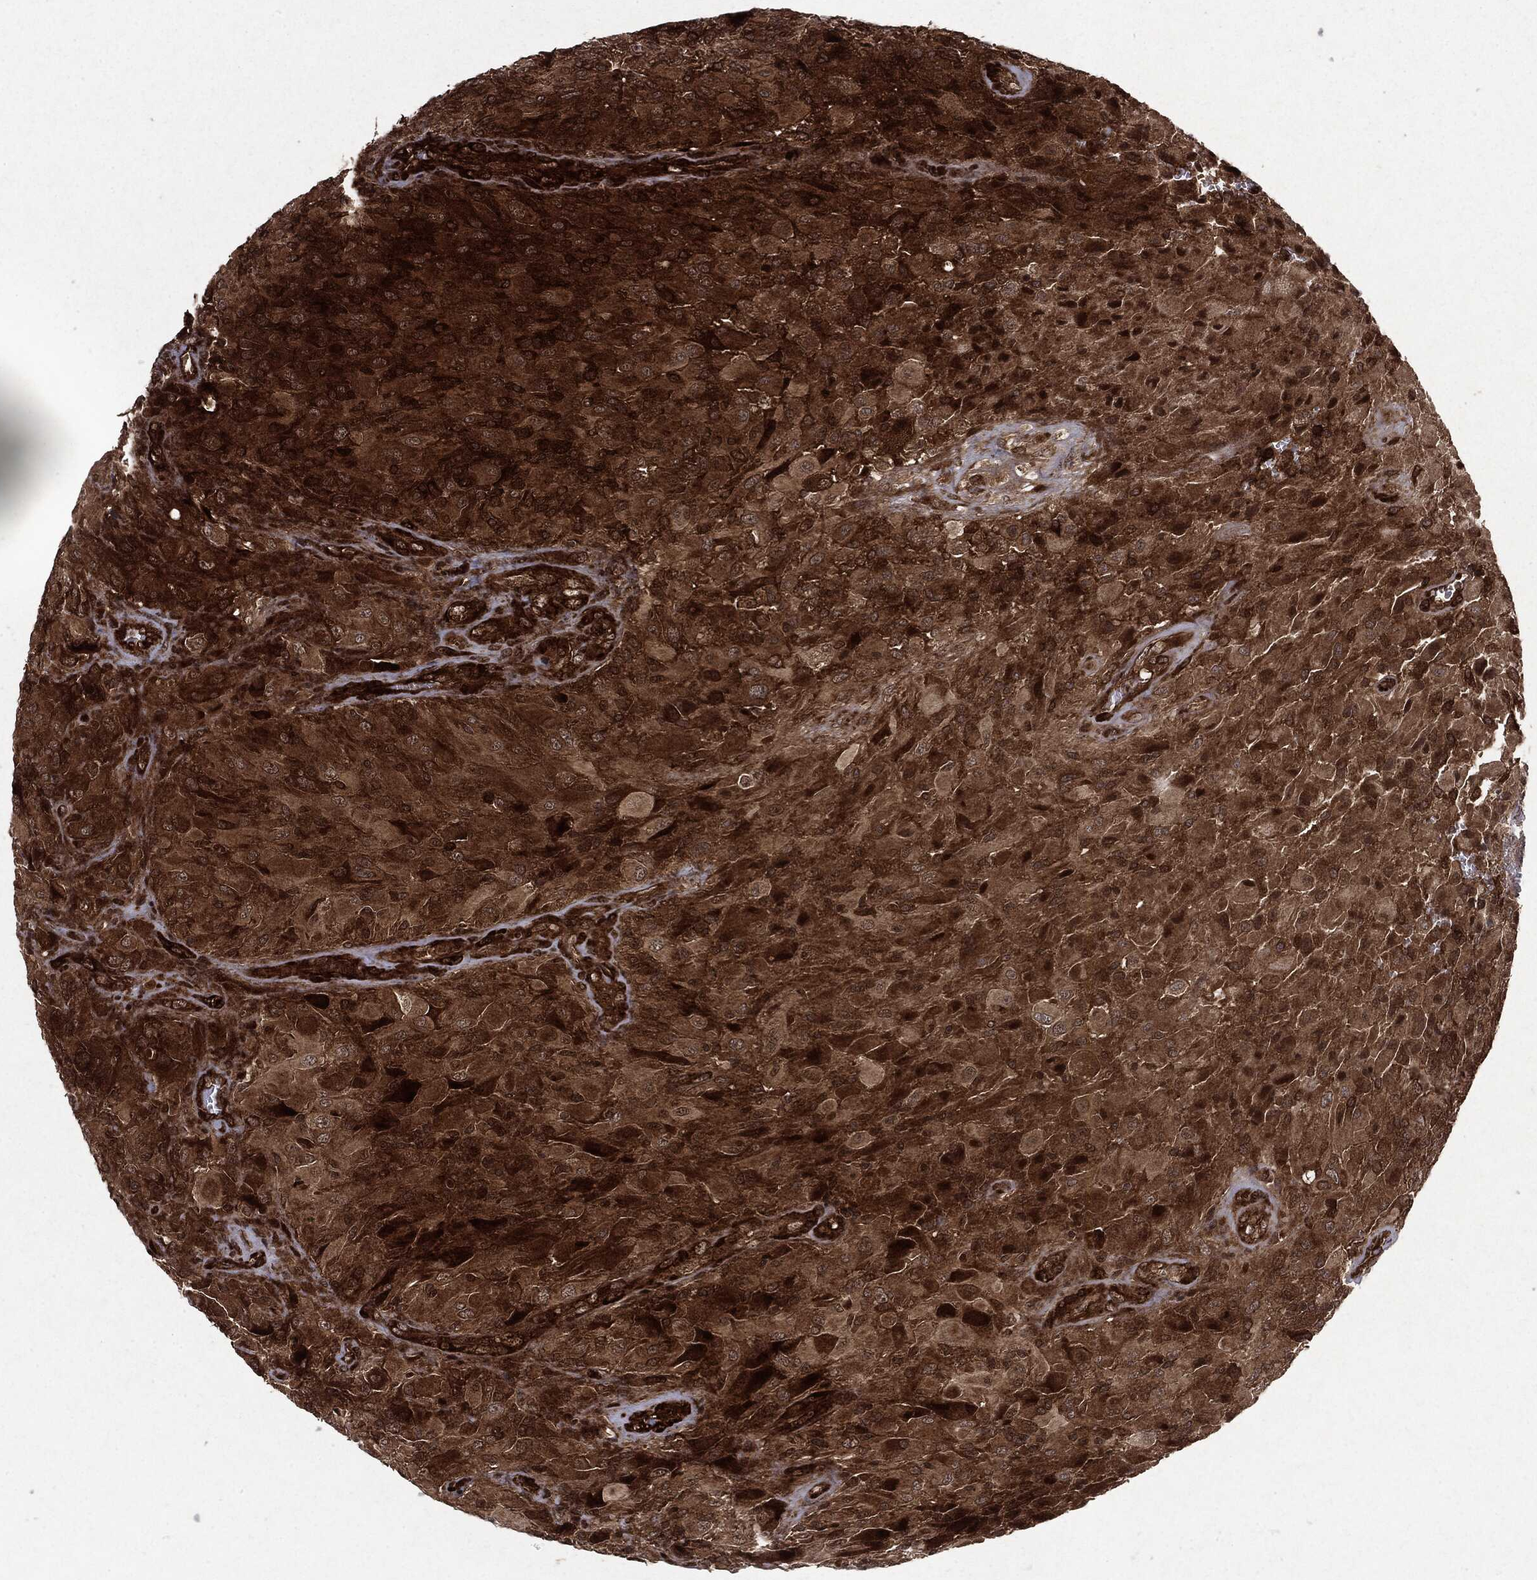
{"staining": {"intensity": "strong", "quantity": ">75%", "location": "cytoplasmic/membranous"}, "tissue": "glioma", "cell_type": "Tumor cells", "image_type": "cancer", "snomed": [{"axis": "morphology", "description": "Glioma, malignant, High grade"}, {"axis": "topography", "description": "Cerebral cortex"}], "caption": "IHC micrograph of glioma stained for a protein (brown), which demonstrates high levels of strong cytoplasmic/membranous expression in about >75% of tumor cells.", "gene": "OTUB1", "patient": {"sex": "male", "age": 35}}